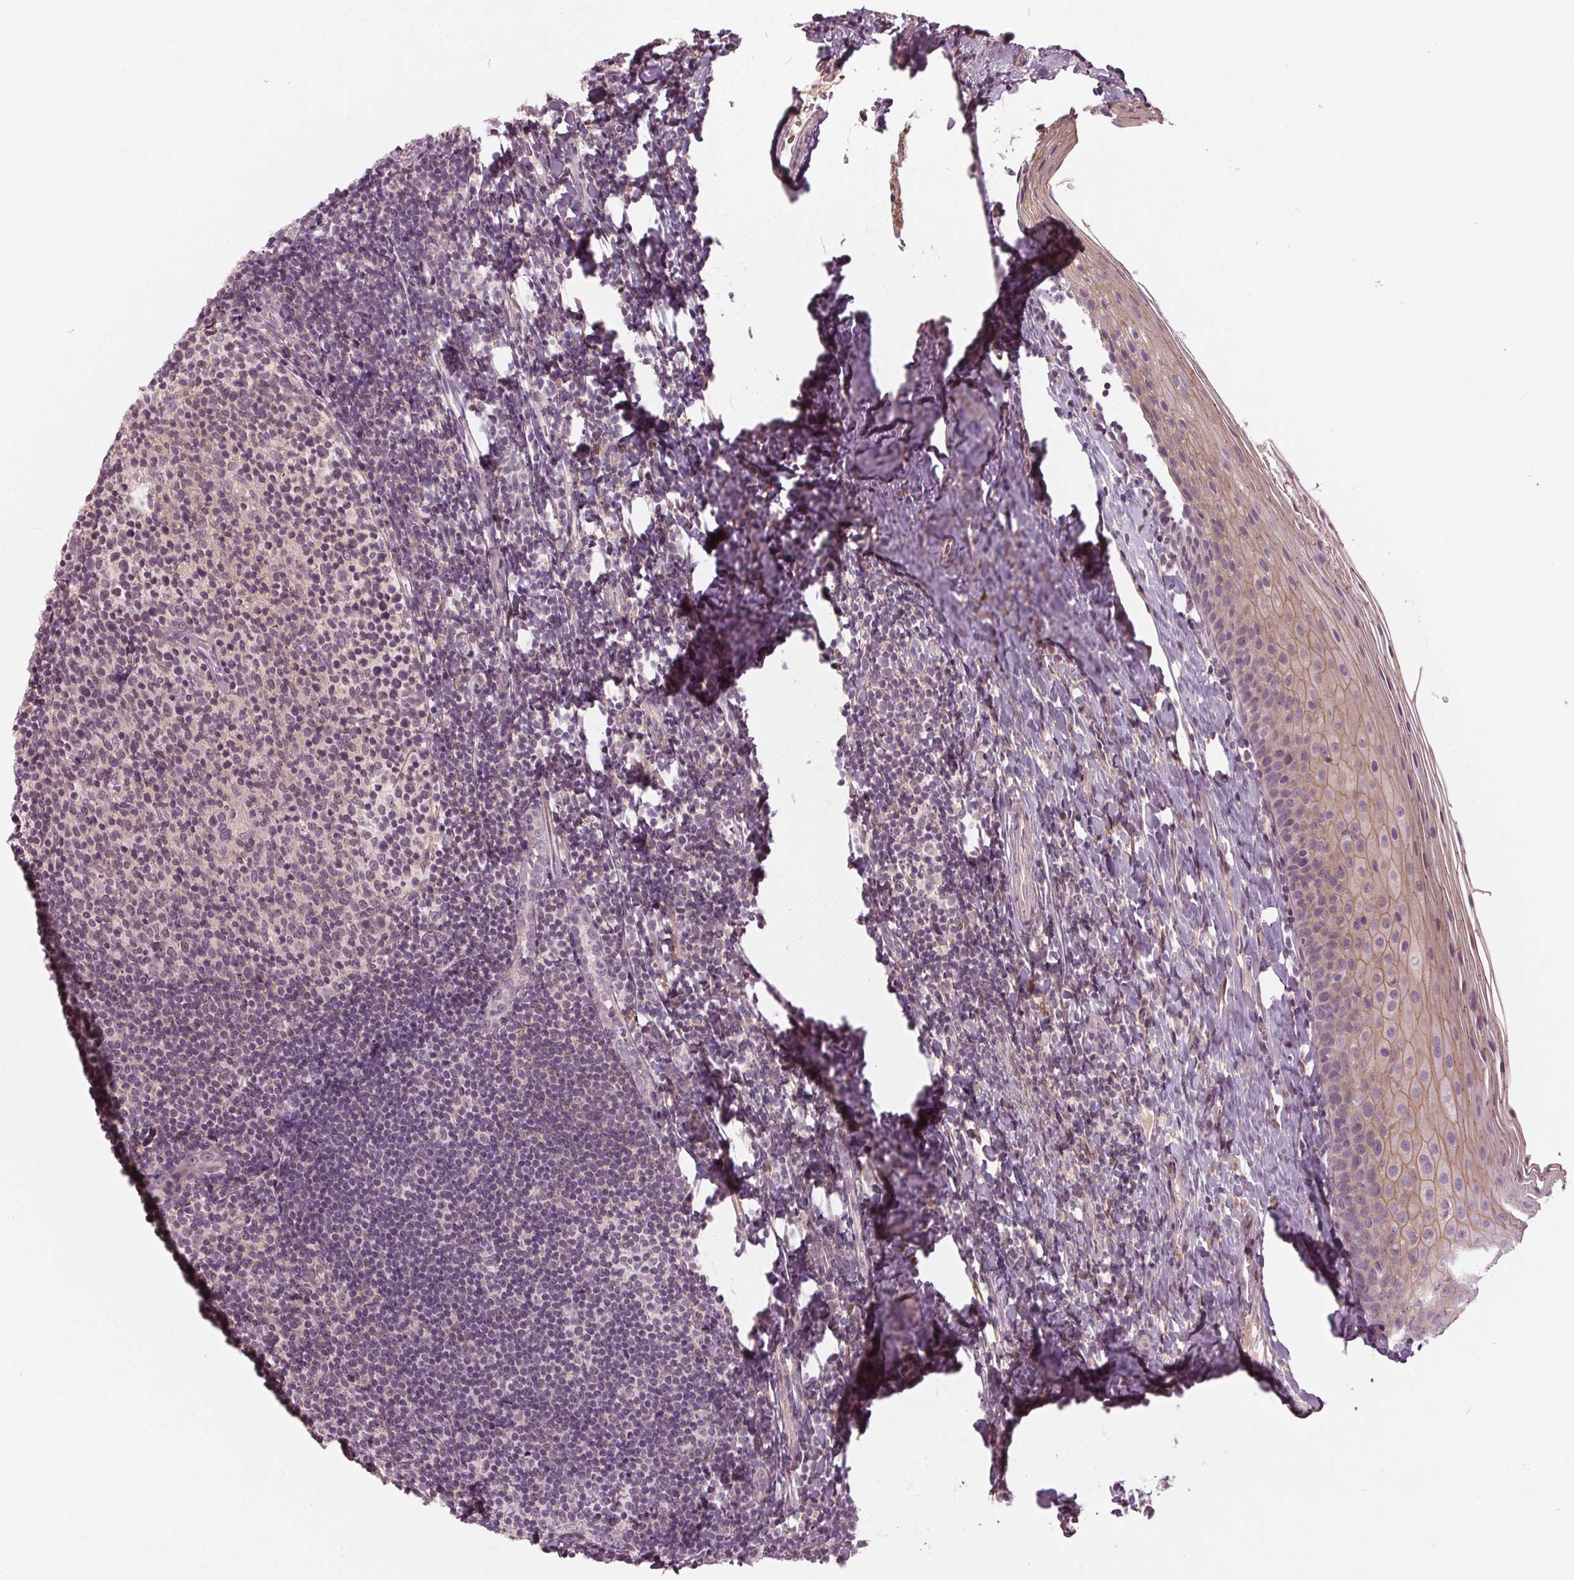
{"staining": {"intensity": "negative", "quantity": "none", "location": "none"}, "tissue": "tonsil", "cell_type": "Germinal center cells", "image_type": "normal", "snomed": [{"axis": "morphology", "description": "Normal tissue, NOS"}, {"axis": "topography", "description": "Tonsil"}], "caption": "Immunohistochemistry (IHC) of benign human tonsil displays no staining in germinal center cells.", "gene": "ZNF605", "patient": {"sex": "female", "age": 10}}